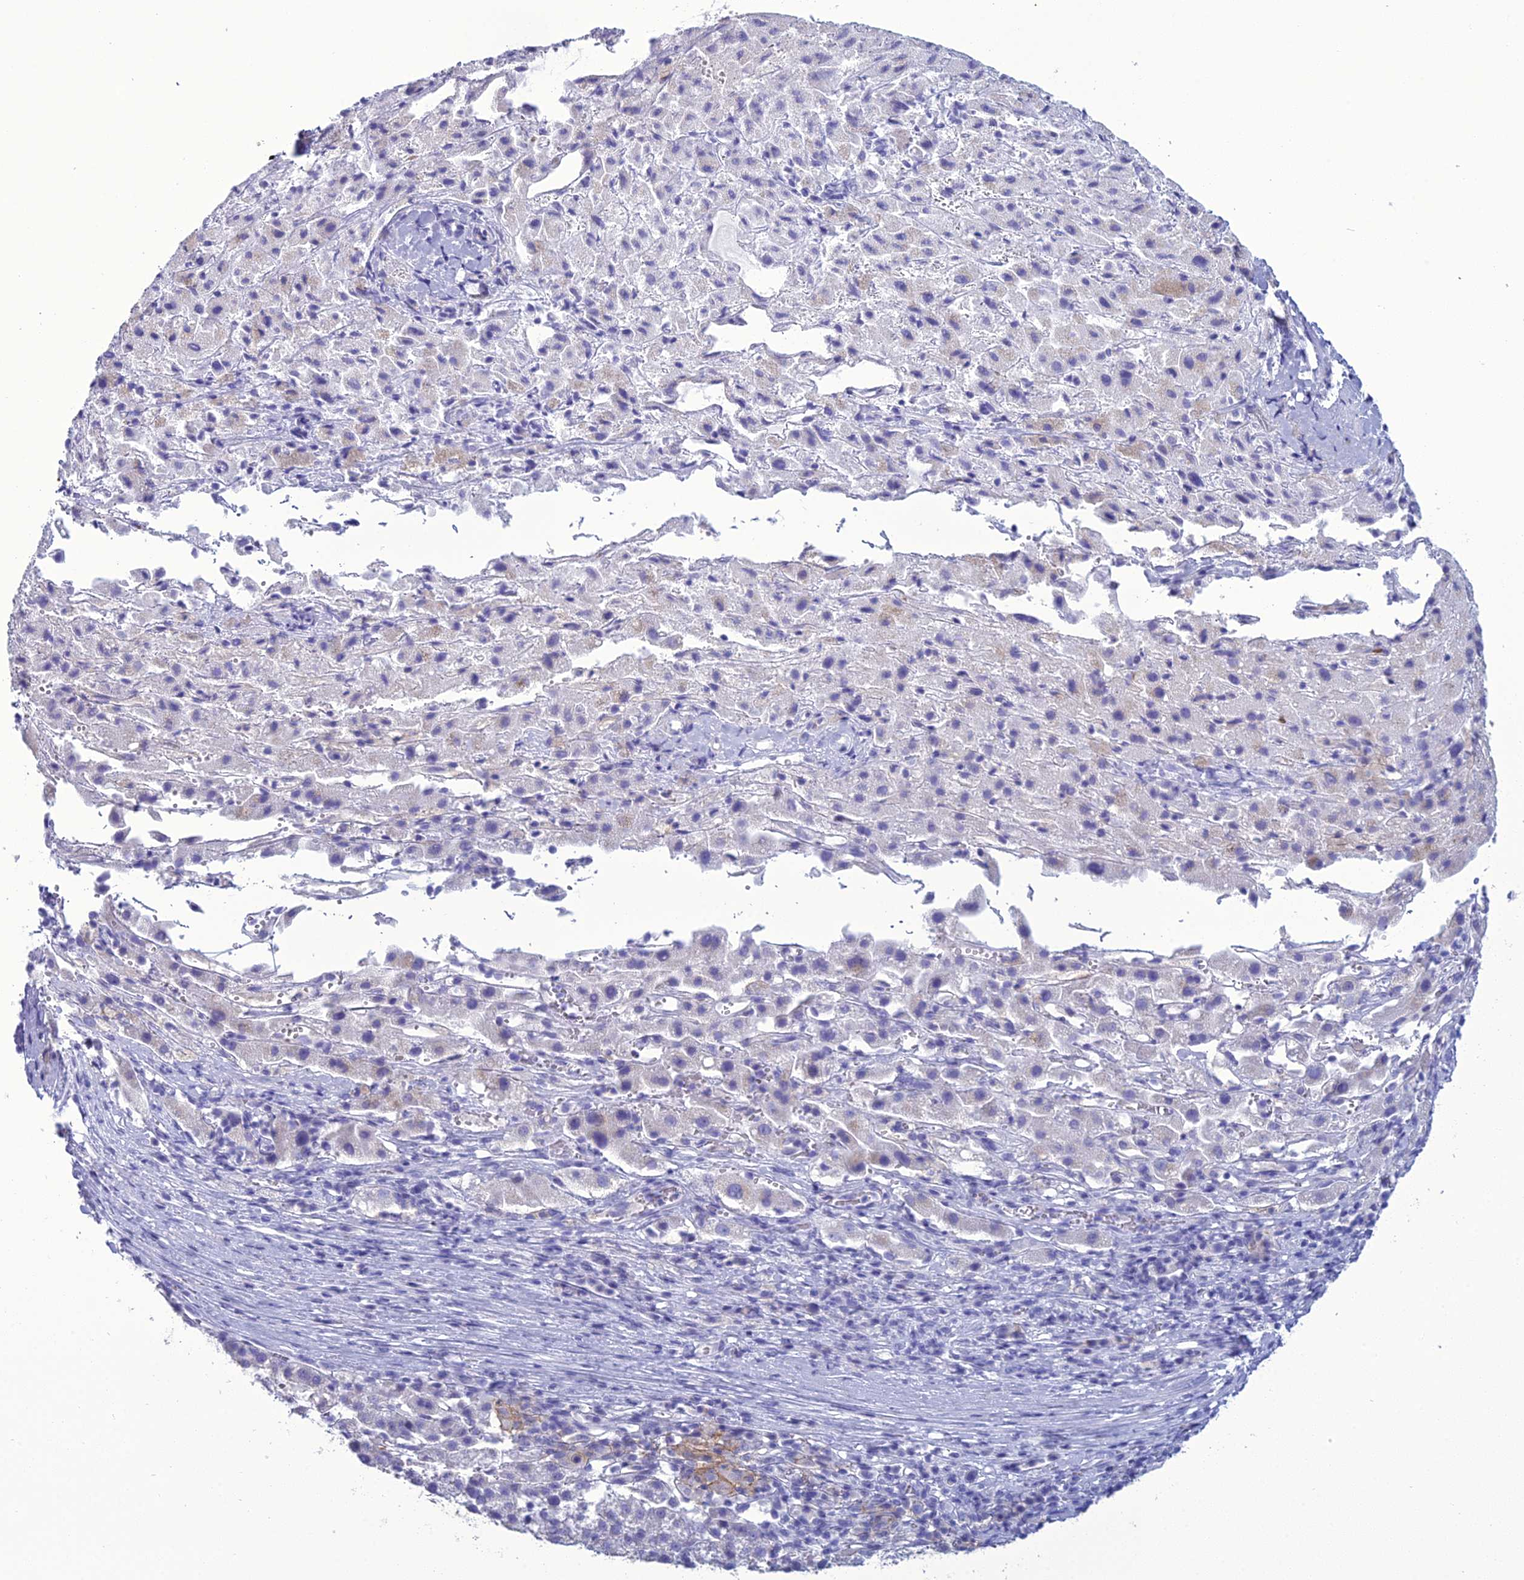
{"staining": {"intensity": "weak", "quantity": "<25%", "location": "cytoplasmic/membranous"}, "tissue": "liver cancer", "cell_type": "Tumor cells", "image_type": "cancer", "snomed": [{"axis": "morphology", "description": "Carcinoma, Hepatocellular, NOS"}, {"axis": "topography", "description": "Liver"}], "caption": "Immunohistochemistry (IHC) micrograph of neoplastic tissue: liver cancer stained with DAB (3,3'-diaminobenzidine) exhibits no significant protein staining in tumor cells. (DAB IHC with hematoxylin counter stain).", "gene": "ACE", "patient": {"sex": "female", "age": 58}}